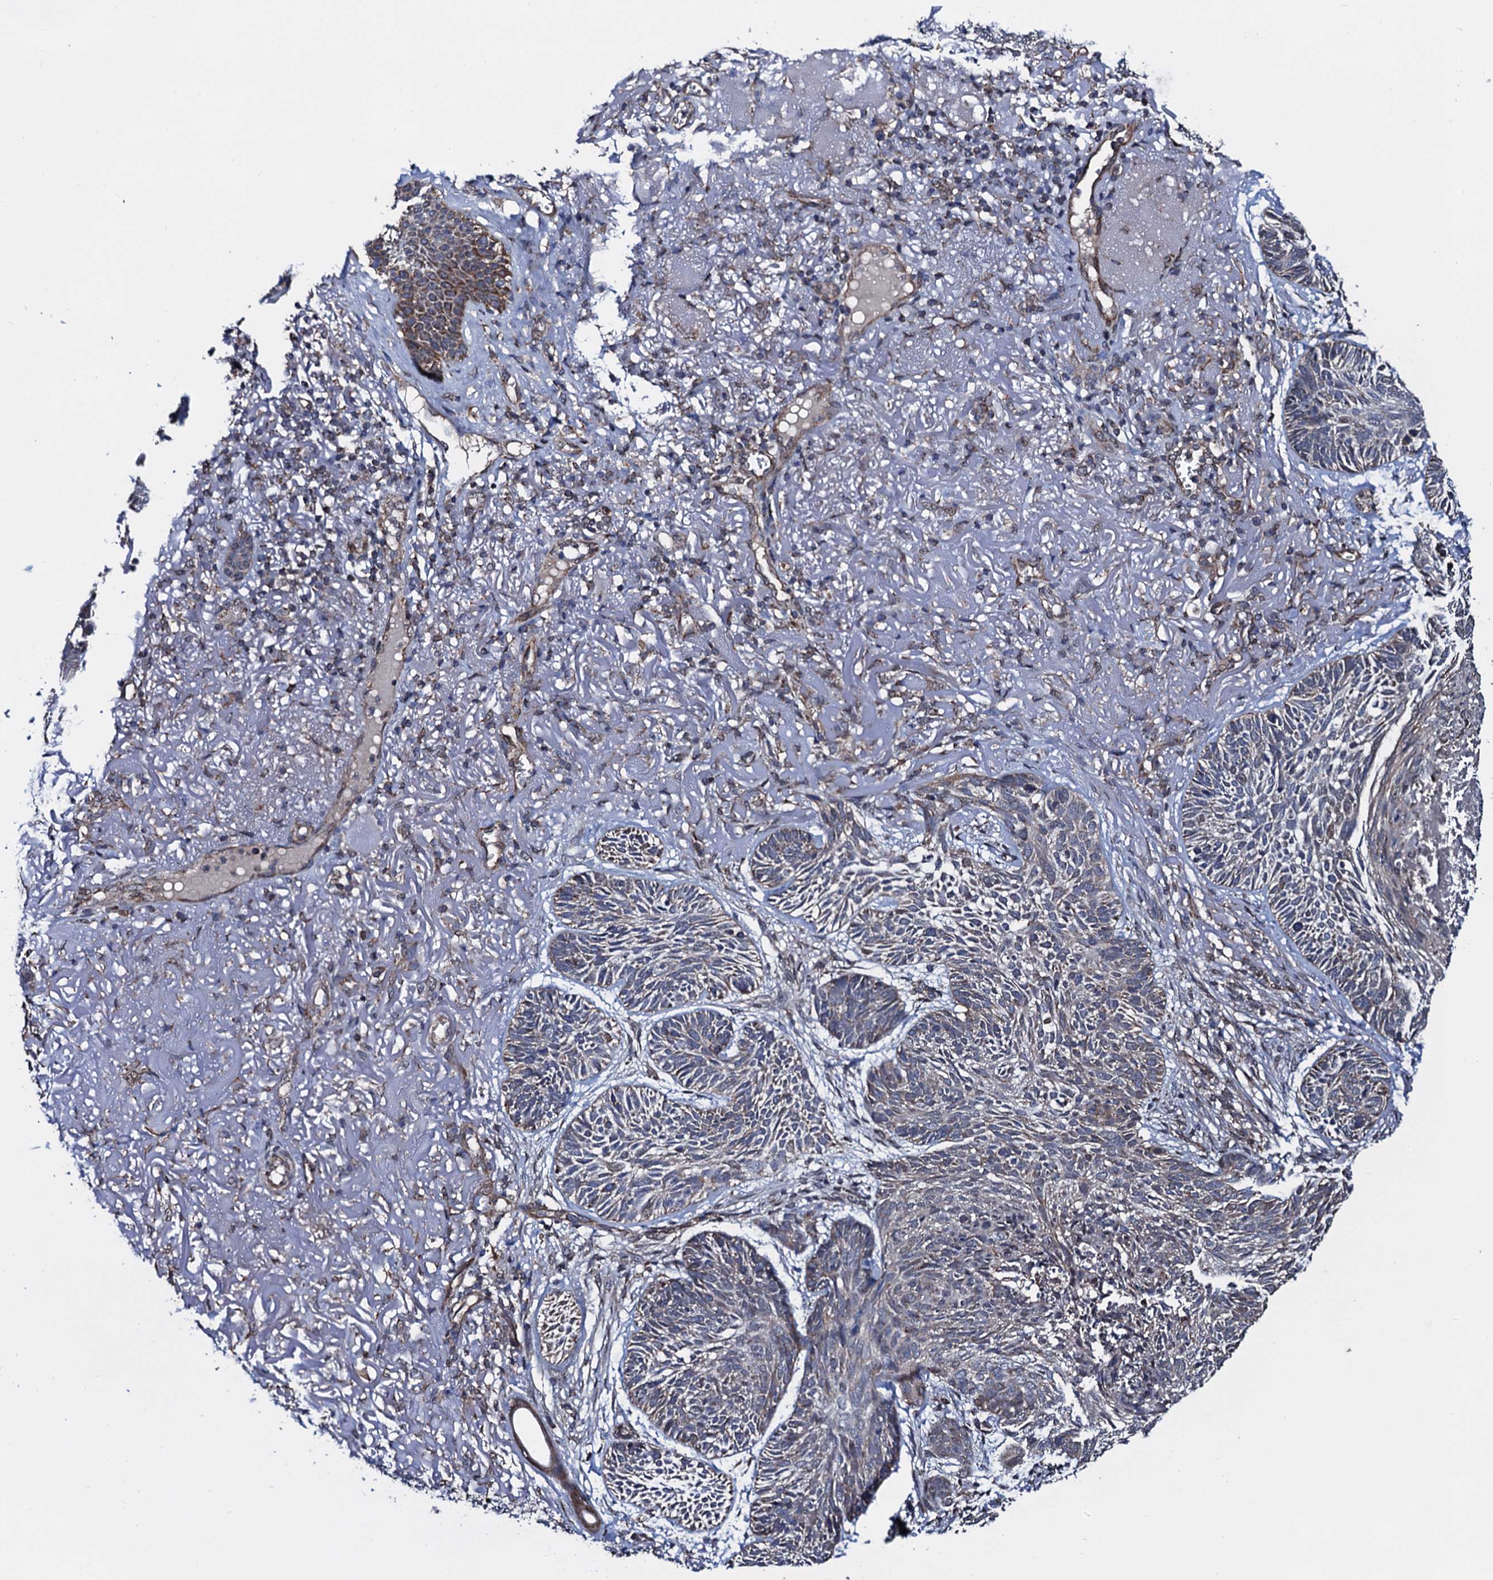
{"staining": {"intensity": "weak", "quantity": "<25%", "location": "cytoplasmic/membranous"}, "tissue": "skin cancer", "cell_type": "Tumor cells", "image_type": "cancer", "snomed": [{"axis": "morphology", "description": "Normal tissue, NOS"}, {"axis": "morphology", "description": "Basal cell carcinoma"}, {"axis": "topography", "description": "Skin"}], "caption": "Skin basal cell carcinoma was stained to show a protein in brown. There is no significant expression in tumor cells.", "gene": "PTCD3", "patient": {"sex": "male", "age": 66}}